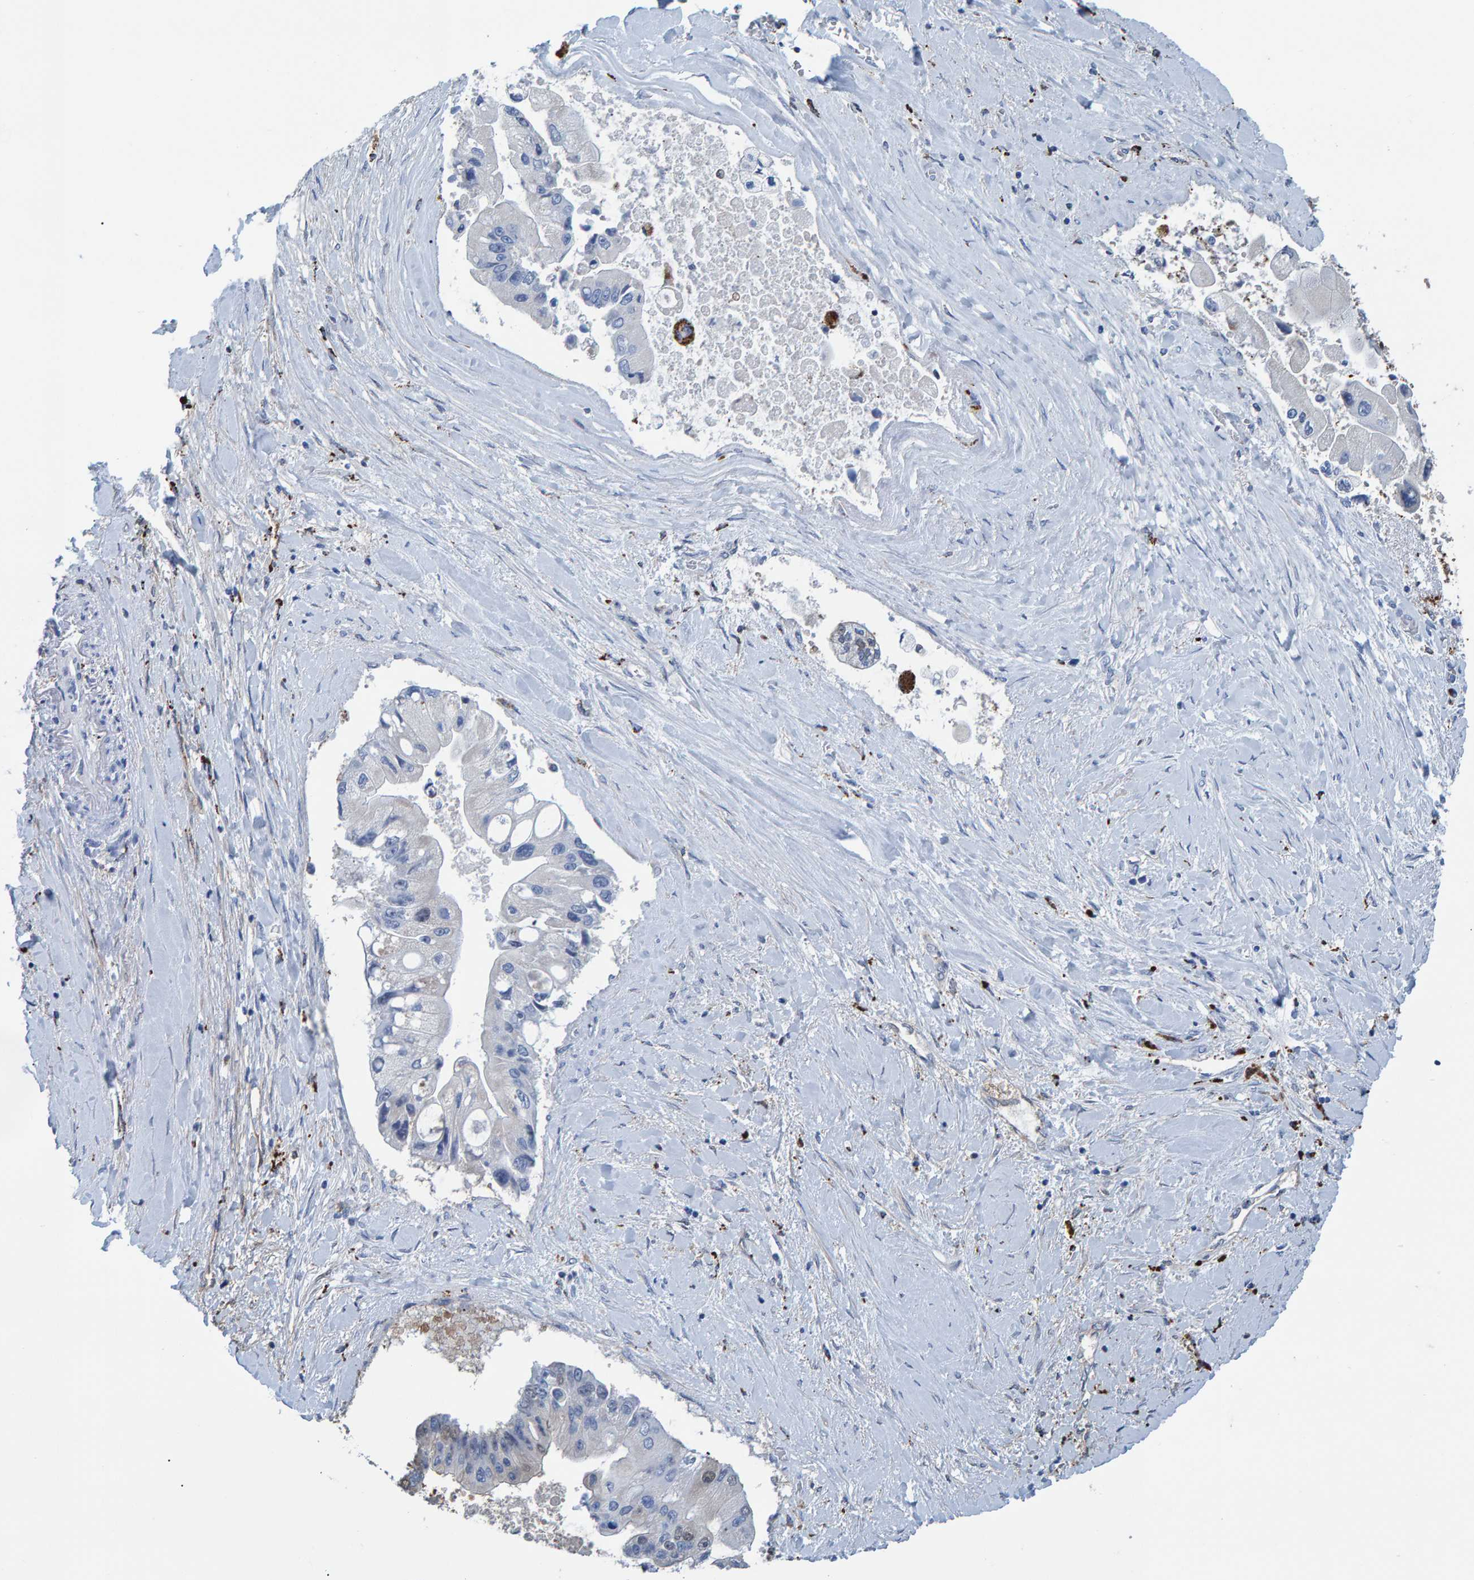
{"staining": {"intensity": "negative", "quantity": "none", "location": "none"}, "tissue": "liver cancer", "cell_type": "Tumor cells", "image_type": "cancer", "snomed": [{"axis": "morphology", "description": "Cholangiocarcinoma"}, {"axis": "topography", "description": "Liver"}], "caption": "This is an IHC image of liver cancer. There is no staining in tumor cells.", "gene": "IDO1", "patient": {"sex": "male", "age": 50}}